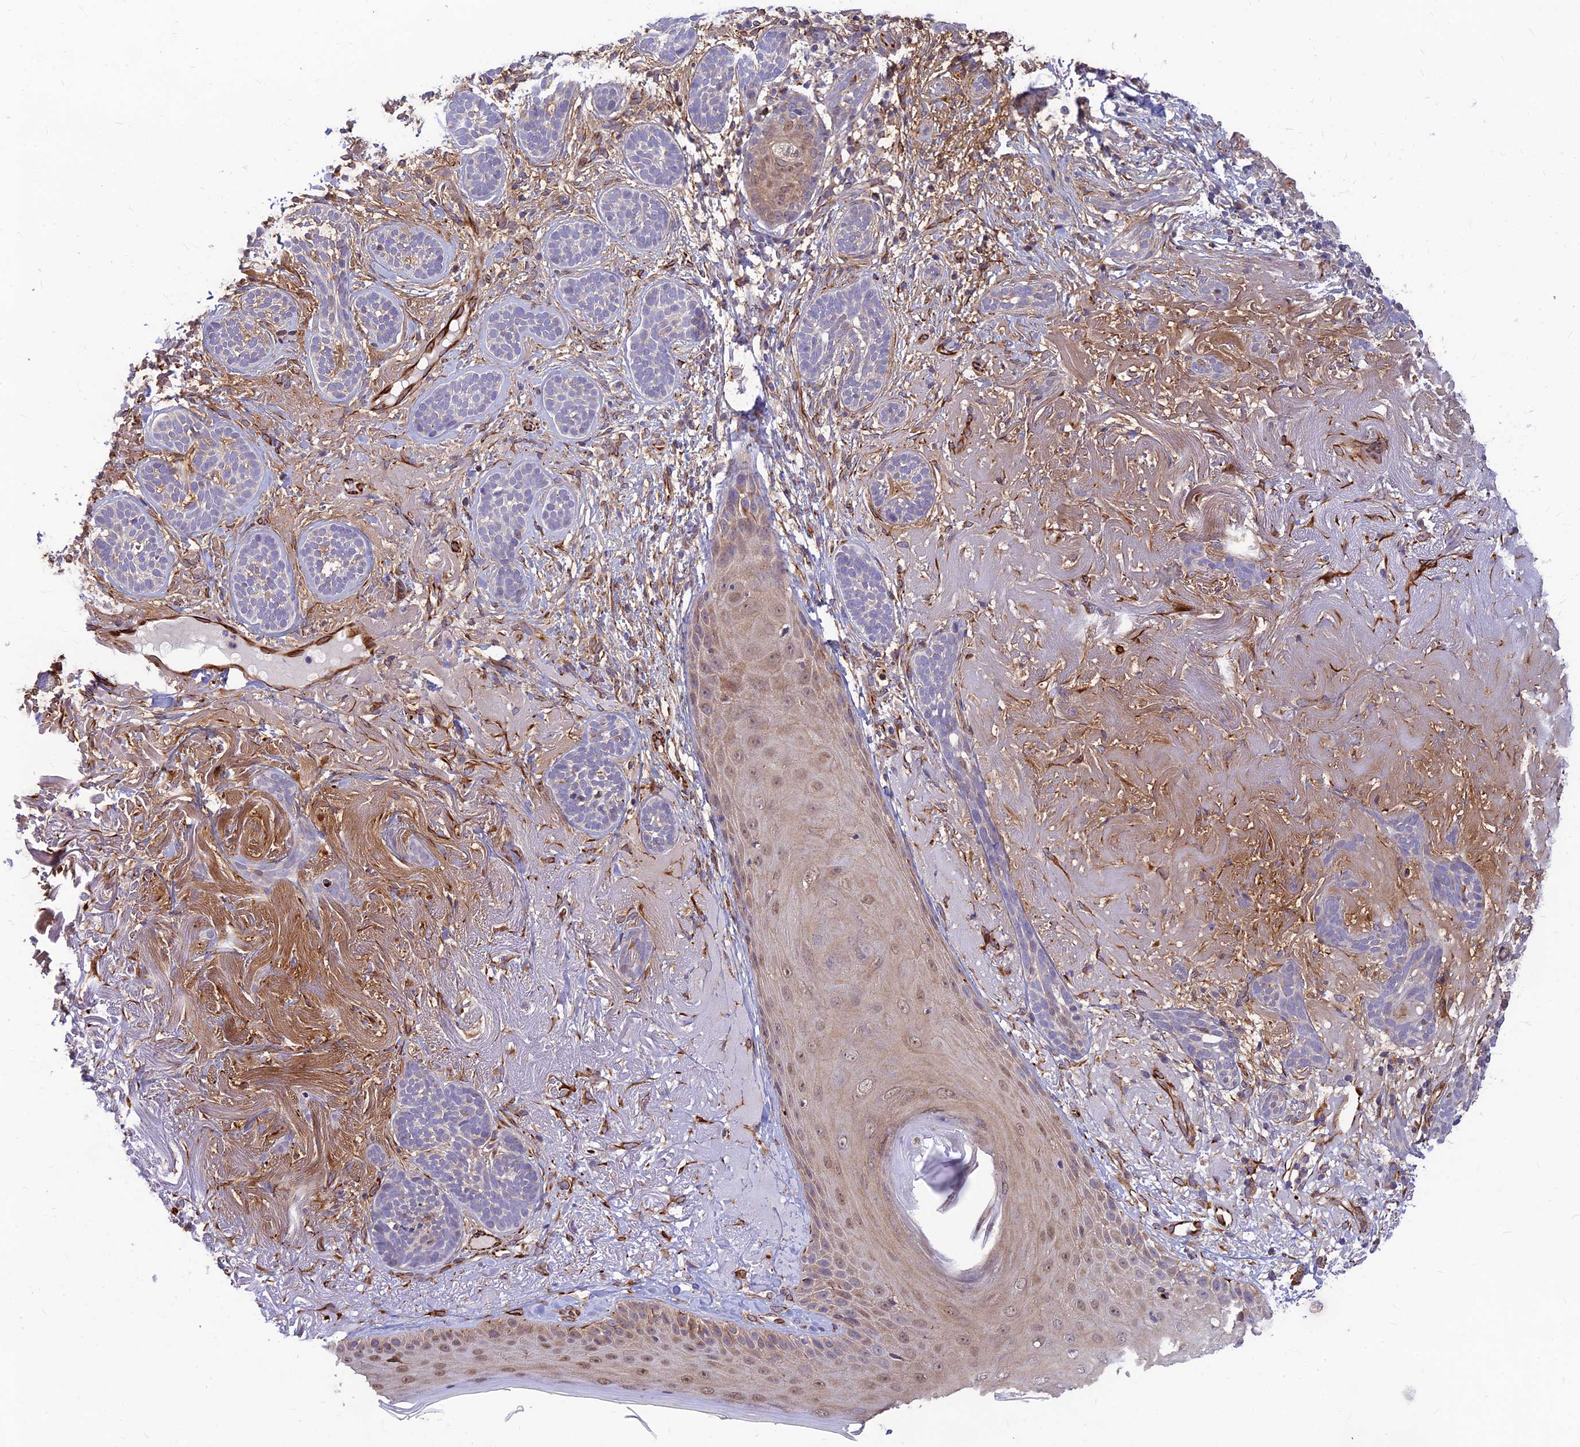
{"staining": {"intensity": "negative", "quantity": "none", "location": "none"}, "tissue": "skin cancer", "cell_type": "Tumor cells", "image_type": "cancer", "snomed": [{"axis": "morphology", "description": "Basal cell carcinoma"}, {"axis": "topography", "description": "Skin"}], "caption": "Image shows no significant protein staining in tumor cells of skin basal cell carcinoma.", "gene": "ST8SIA5", "patient": {"sex": "male", "age": 71}}